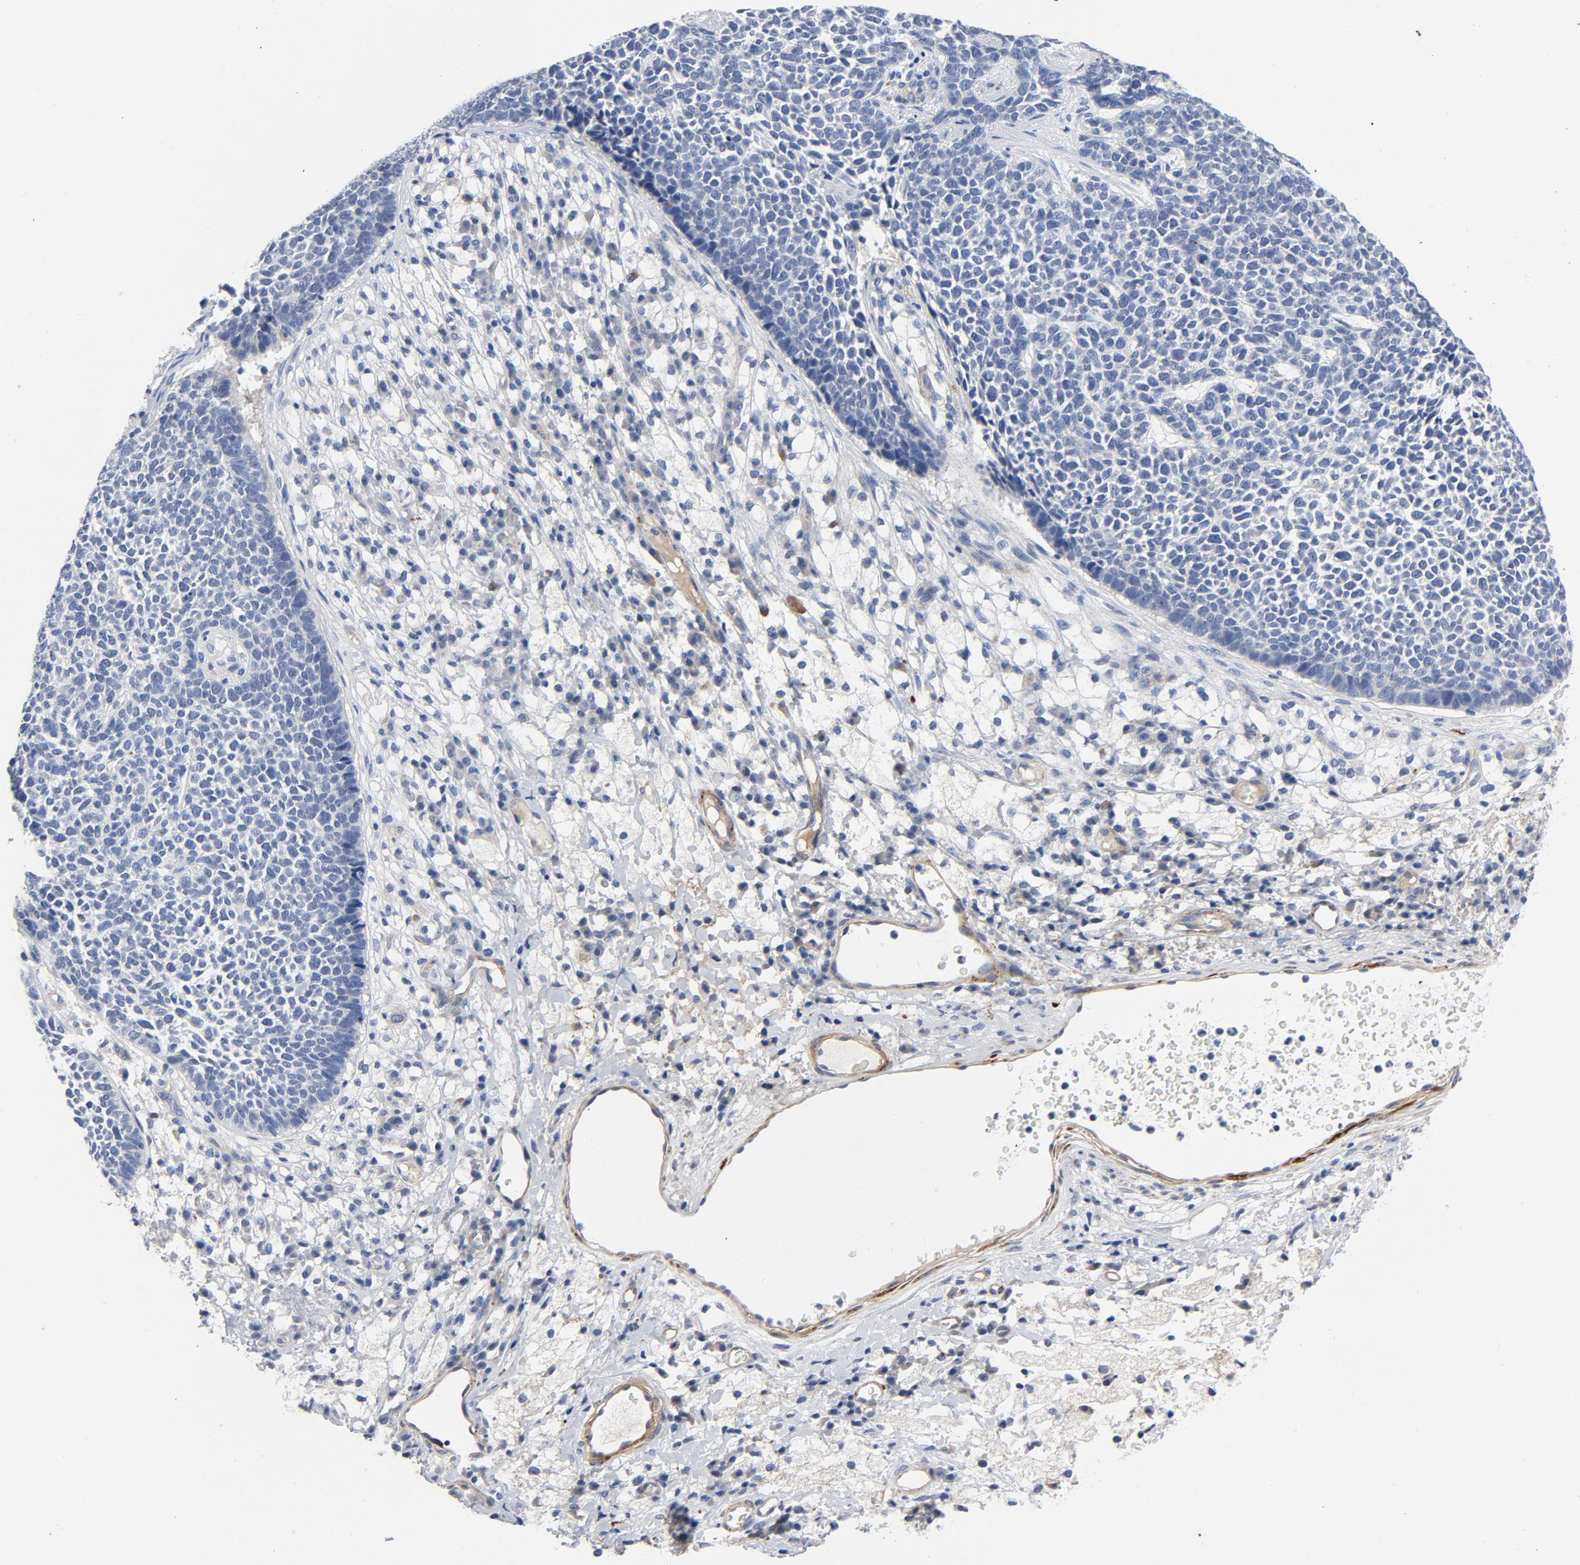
{"staining": {"intensity": "negative", "quantity": "none", "location": "none"}, "tissue": "skin cancer", "cell_type": "Tumor cells", "image_type": "cancer", "snomed": [{"axis": "morphology", "description": "Basal cell carcinoma"}, {"axis": "topography", "description": "Skin"}], "caption": "This is a image of immunohistochemistry staining of skin cancer (basal cell carcinoma), which shows no staining in tumor cells.", "gene": "LAMC1", "patient": {"sex": "female", "age": 84}}